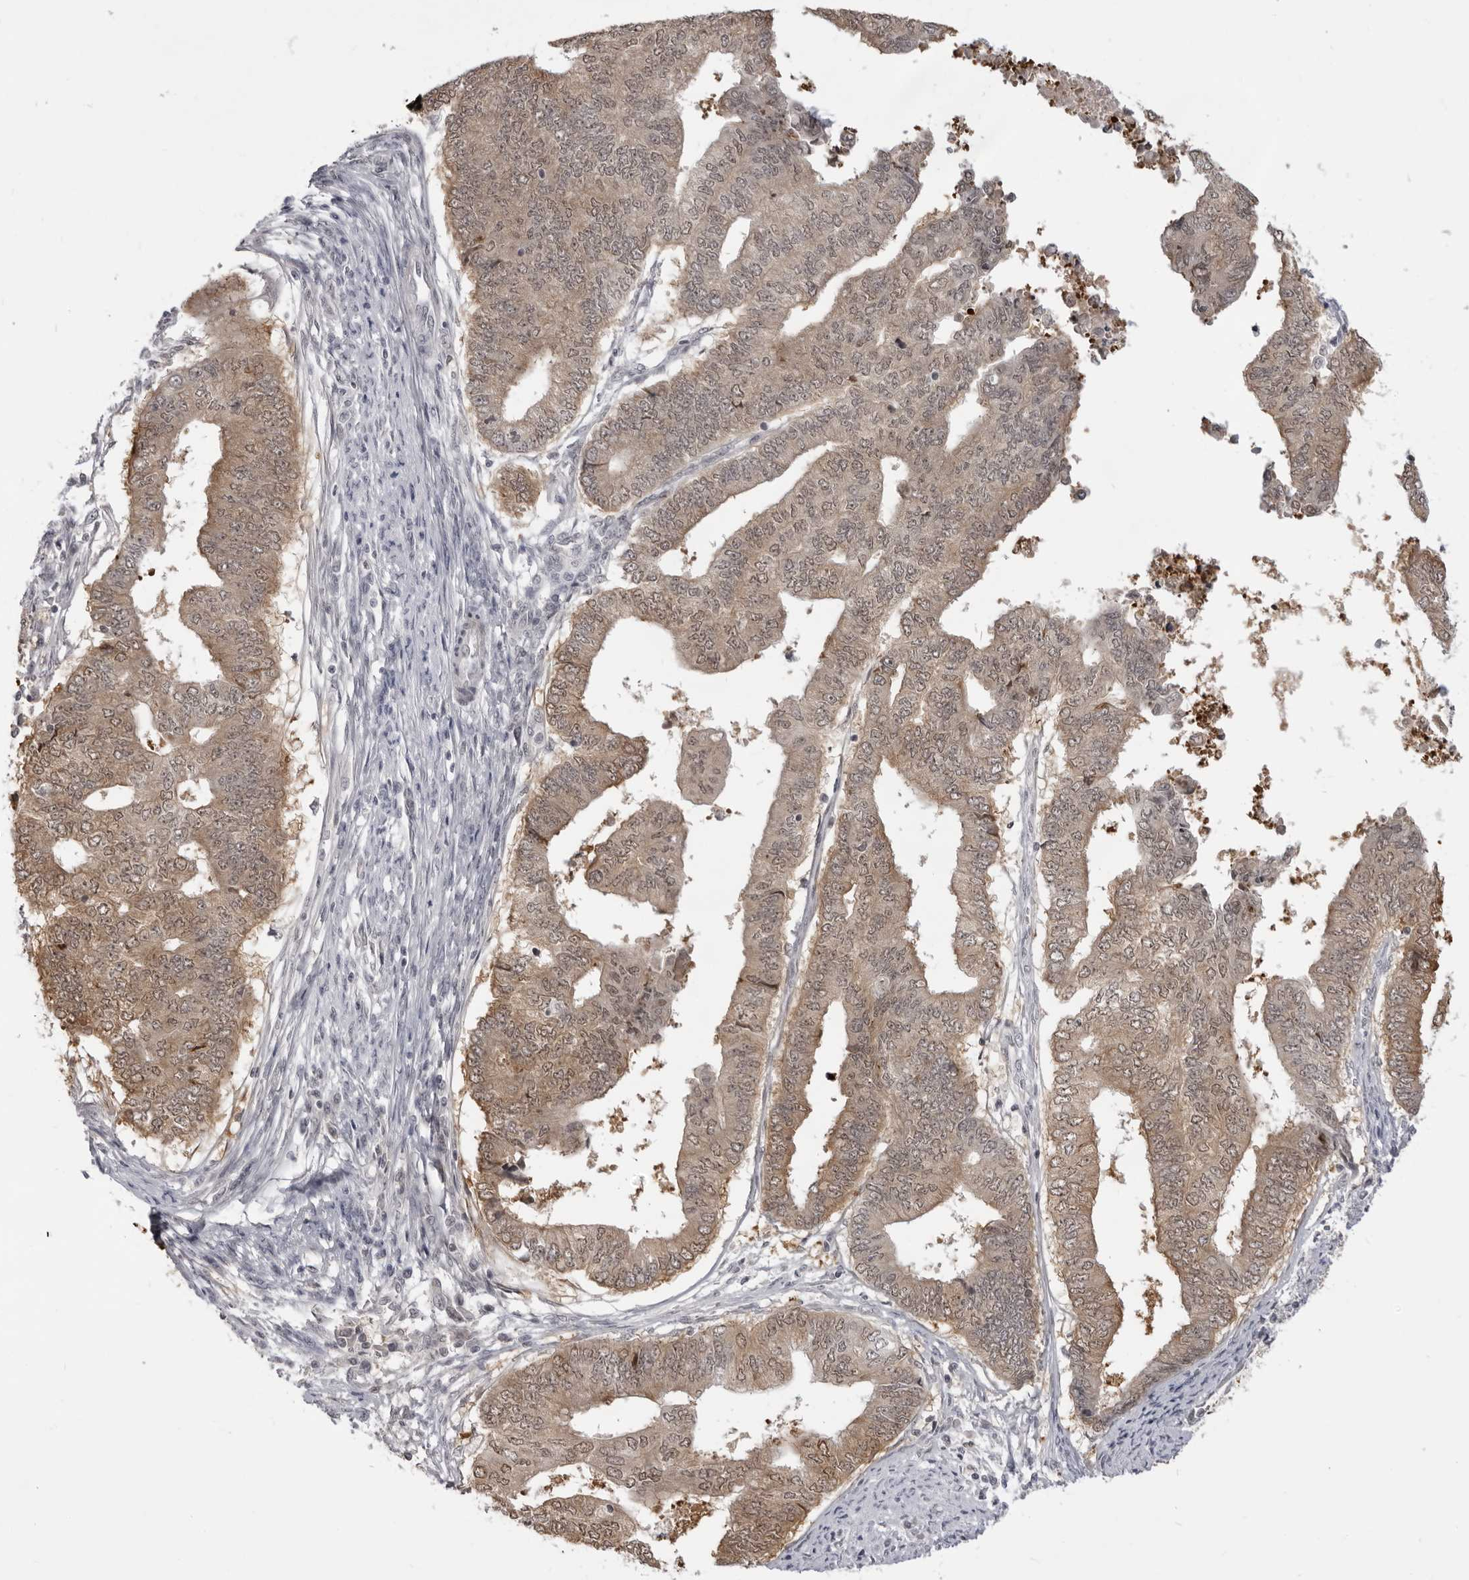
{"staining": {"intensity": "moderate", "quantity": ">75%", "location": "cytoplasmic/membranous,nuclear"}, "tissue": "endometrial cancer", "cell_type": "Tumor cells", "image_type": "cancer", "snomed": [{"axis": "morphology", "description": "Polyp, NOS"}, {"axis": "morphology", "description": "Adenocarcinoma, NOS"}, {"axis": "morphology", "description": "Adenoma, NOS"}, {"axis": "topography", "description": "Endometrium"}], "caption": "The micrograph displays immunohistochemical staining of endometrial cancer. There is moderate cytoplasmic/membranous and nuclear positivity is appreciated in approximately >75% of tumor cells.", "gene": "SRGAP2", "patient": {"sex": "female", "age": 79}}